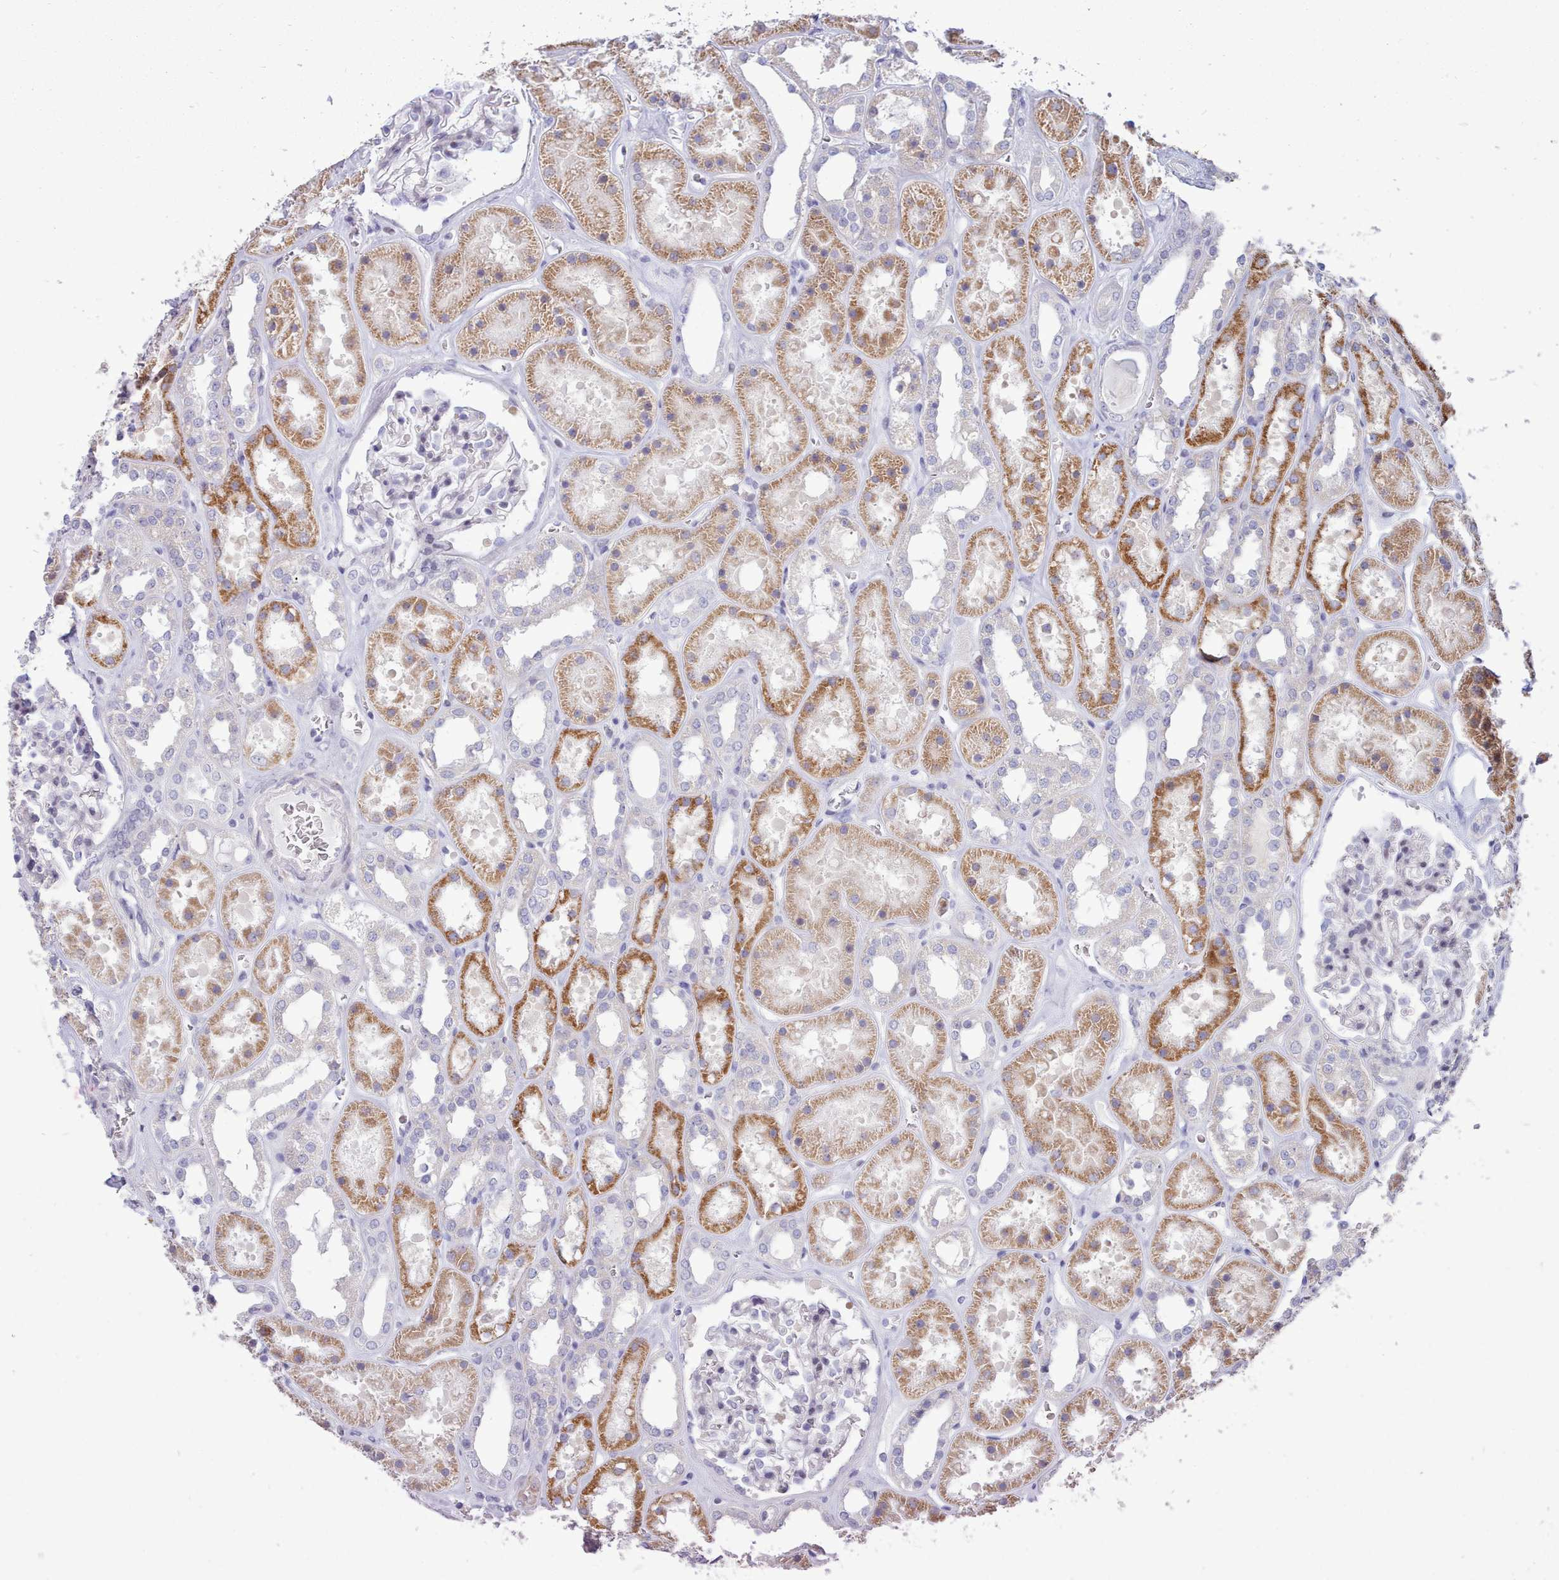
{"staining": {"intensity": "negative", "quantity": "none", "location": "none"}, "tissue": "kidney", "cell_type": "Cells in glomeruli", "image_type": "normal", "snomed": [{"axis": "morphology", "description": "Normal tissue, NOS"}, {"axis": "topography", "description": "Kidney"}], "caption": "Kidney stained for a protein using IHC exhibits no expression cells in glomeruli.", "gene": "TMEM253", "patient": {"sex": "female", "age": 41}}